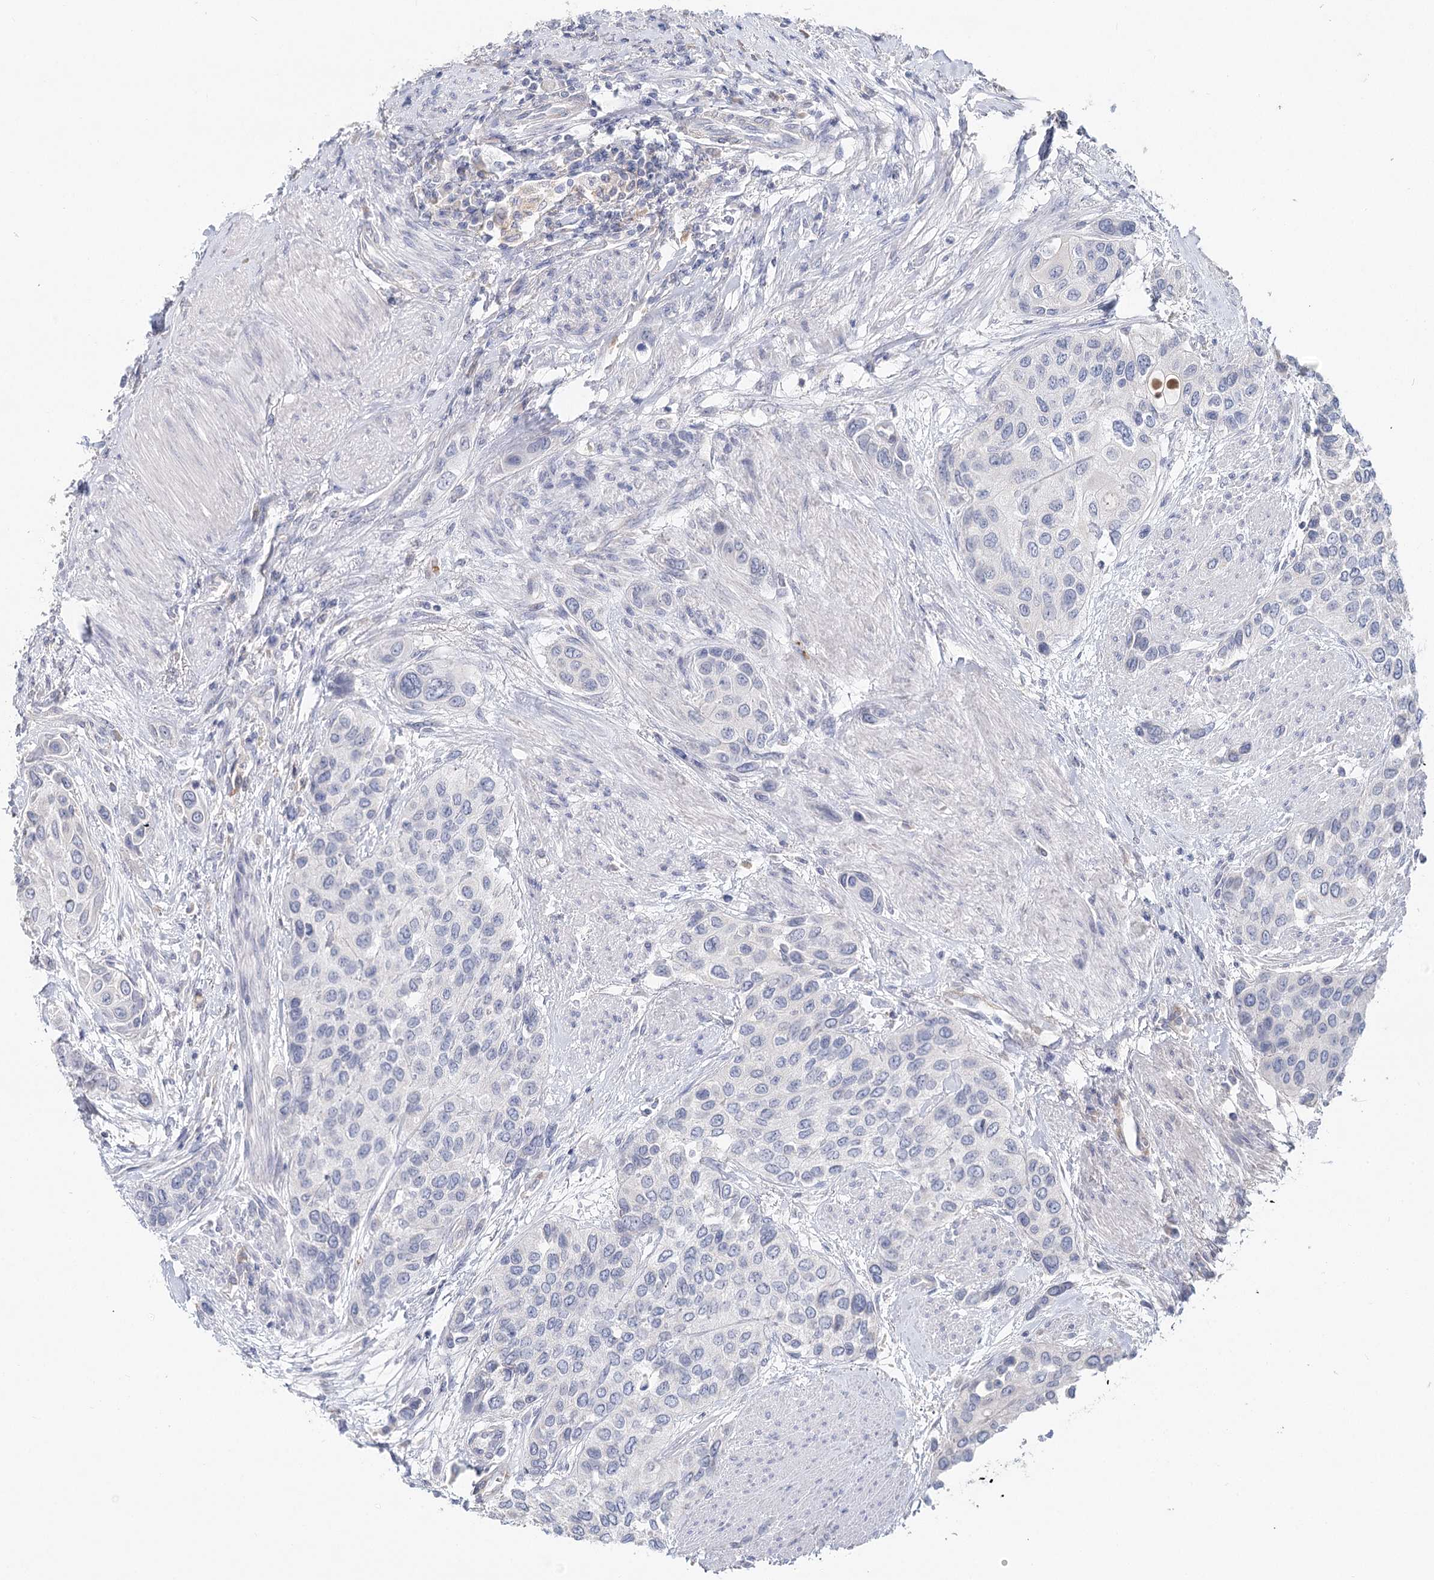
{"staining": {"intensity": "negative", "quantity": "none", "location": "none"}, "tissue": "urothelial cancer", "cell_type": "Tumor cells", "image_type": "cancer", "snomed": [{"axis": "morphology", "description": "Normal tissue, NOS"}, {"axis": "morphology", "description": "Urothelial carcinoma, High grade"}, {"axis": "topography", "description": "Vascular tissue"}, {"axis": "topography", "description": "Urinary bladder"}], "caption": "Photomicrograph shows no protein expression in tumor cells of urothelial carcinoma (high-grade) tissue.", "gene": "ARHGAP44", "patient": {"sex": "female", "age": 56}}